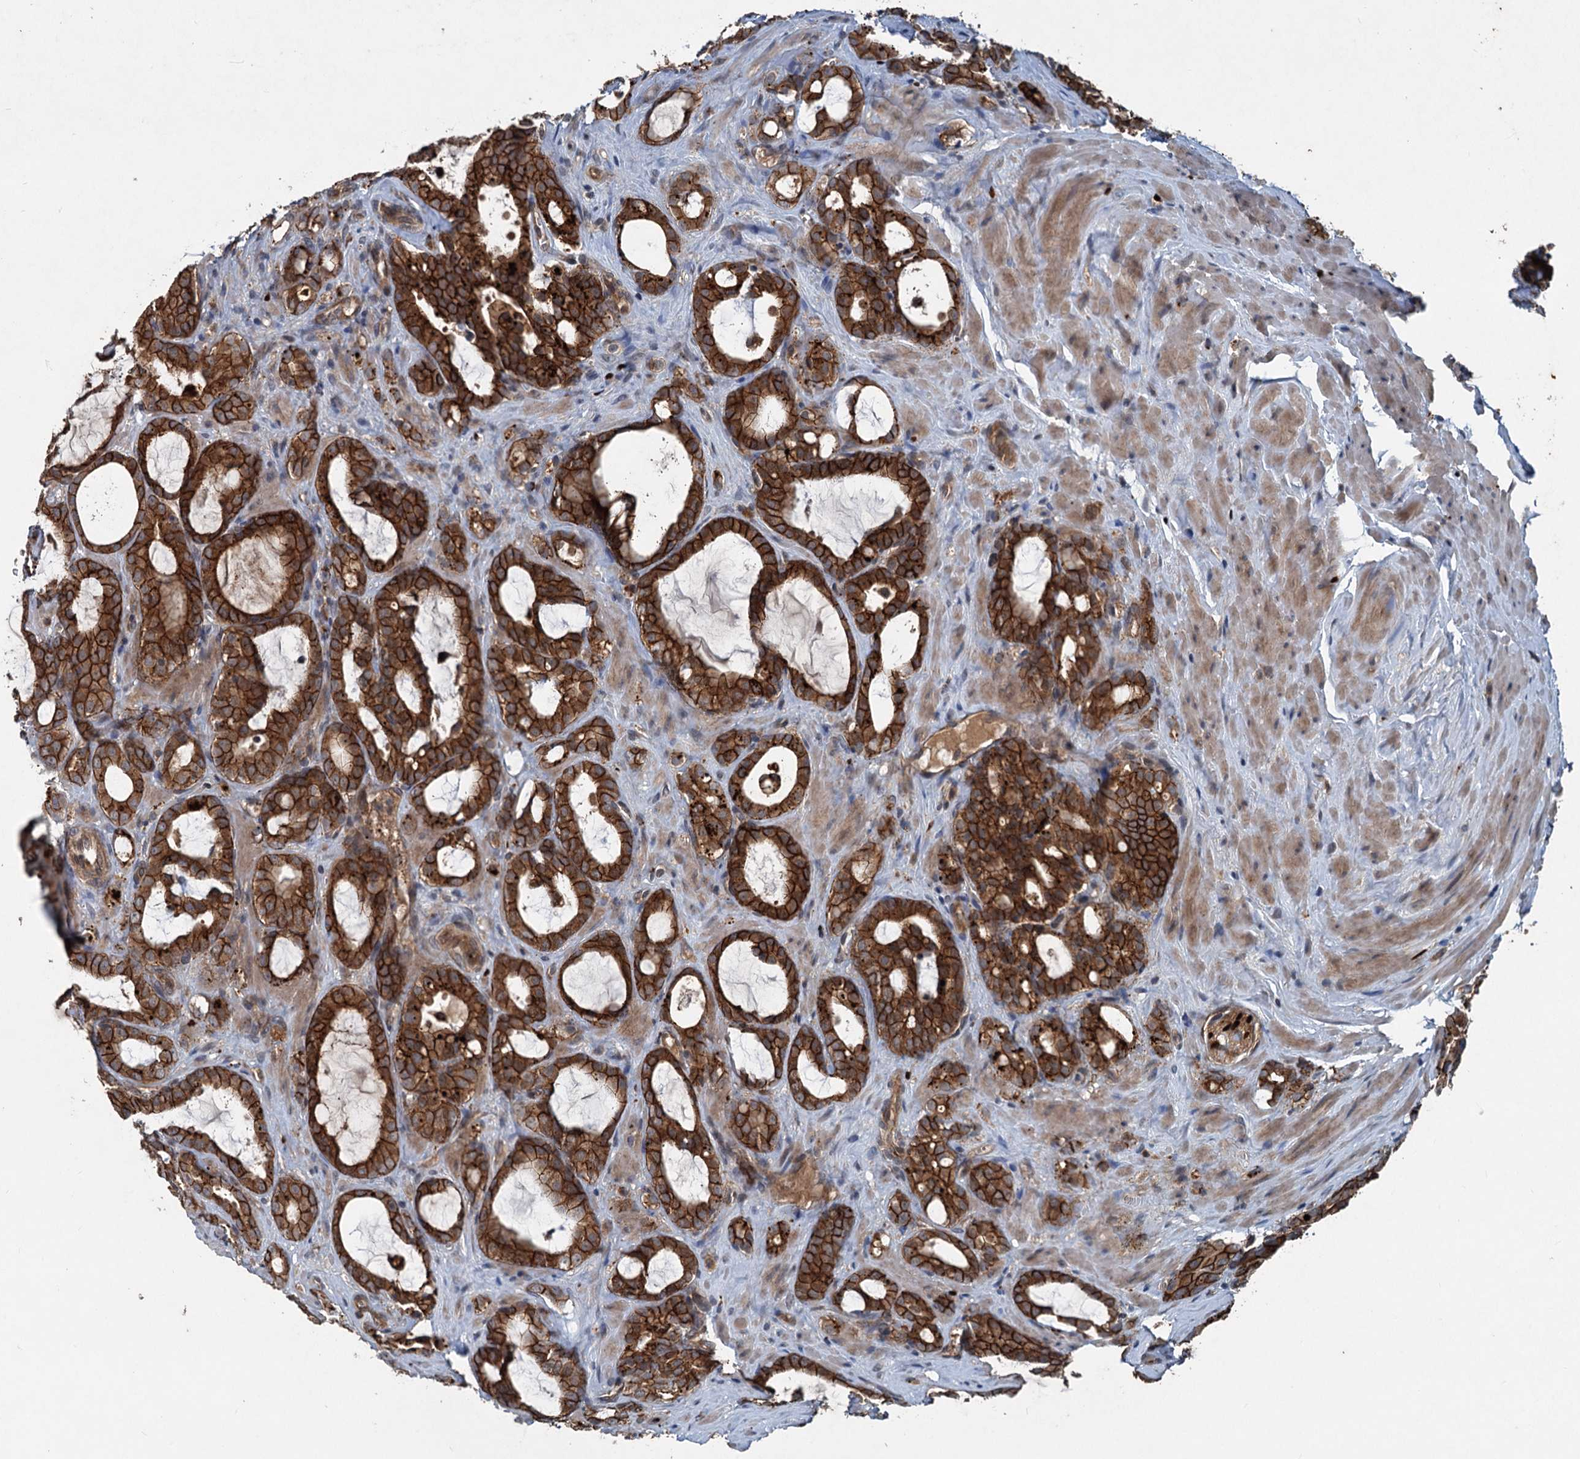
{"staining": {"intensity": "strong", "quantity": ">75%", "location": "cytoplasmic/membranous"}, "tissue": "prostate cancer", "cell_type": "Tumor cells", "image_type": "cancer", "snomed": [{"axis": "morphology", "description": "Adenocarcinoma, High grade"}, {"axis": "topography", "description": "Prostate"}], "caption": "Tumor cells exhibit high levels of strong cytoplasmic/membranous expression in about >75% of cells in prostate cancer (high-grade adenocarcinoma).", "gene": "N4BP2L2", "patient": {"sex": "male", "age": 72}}